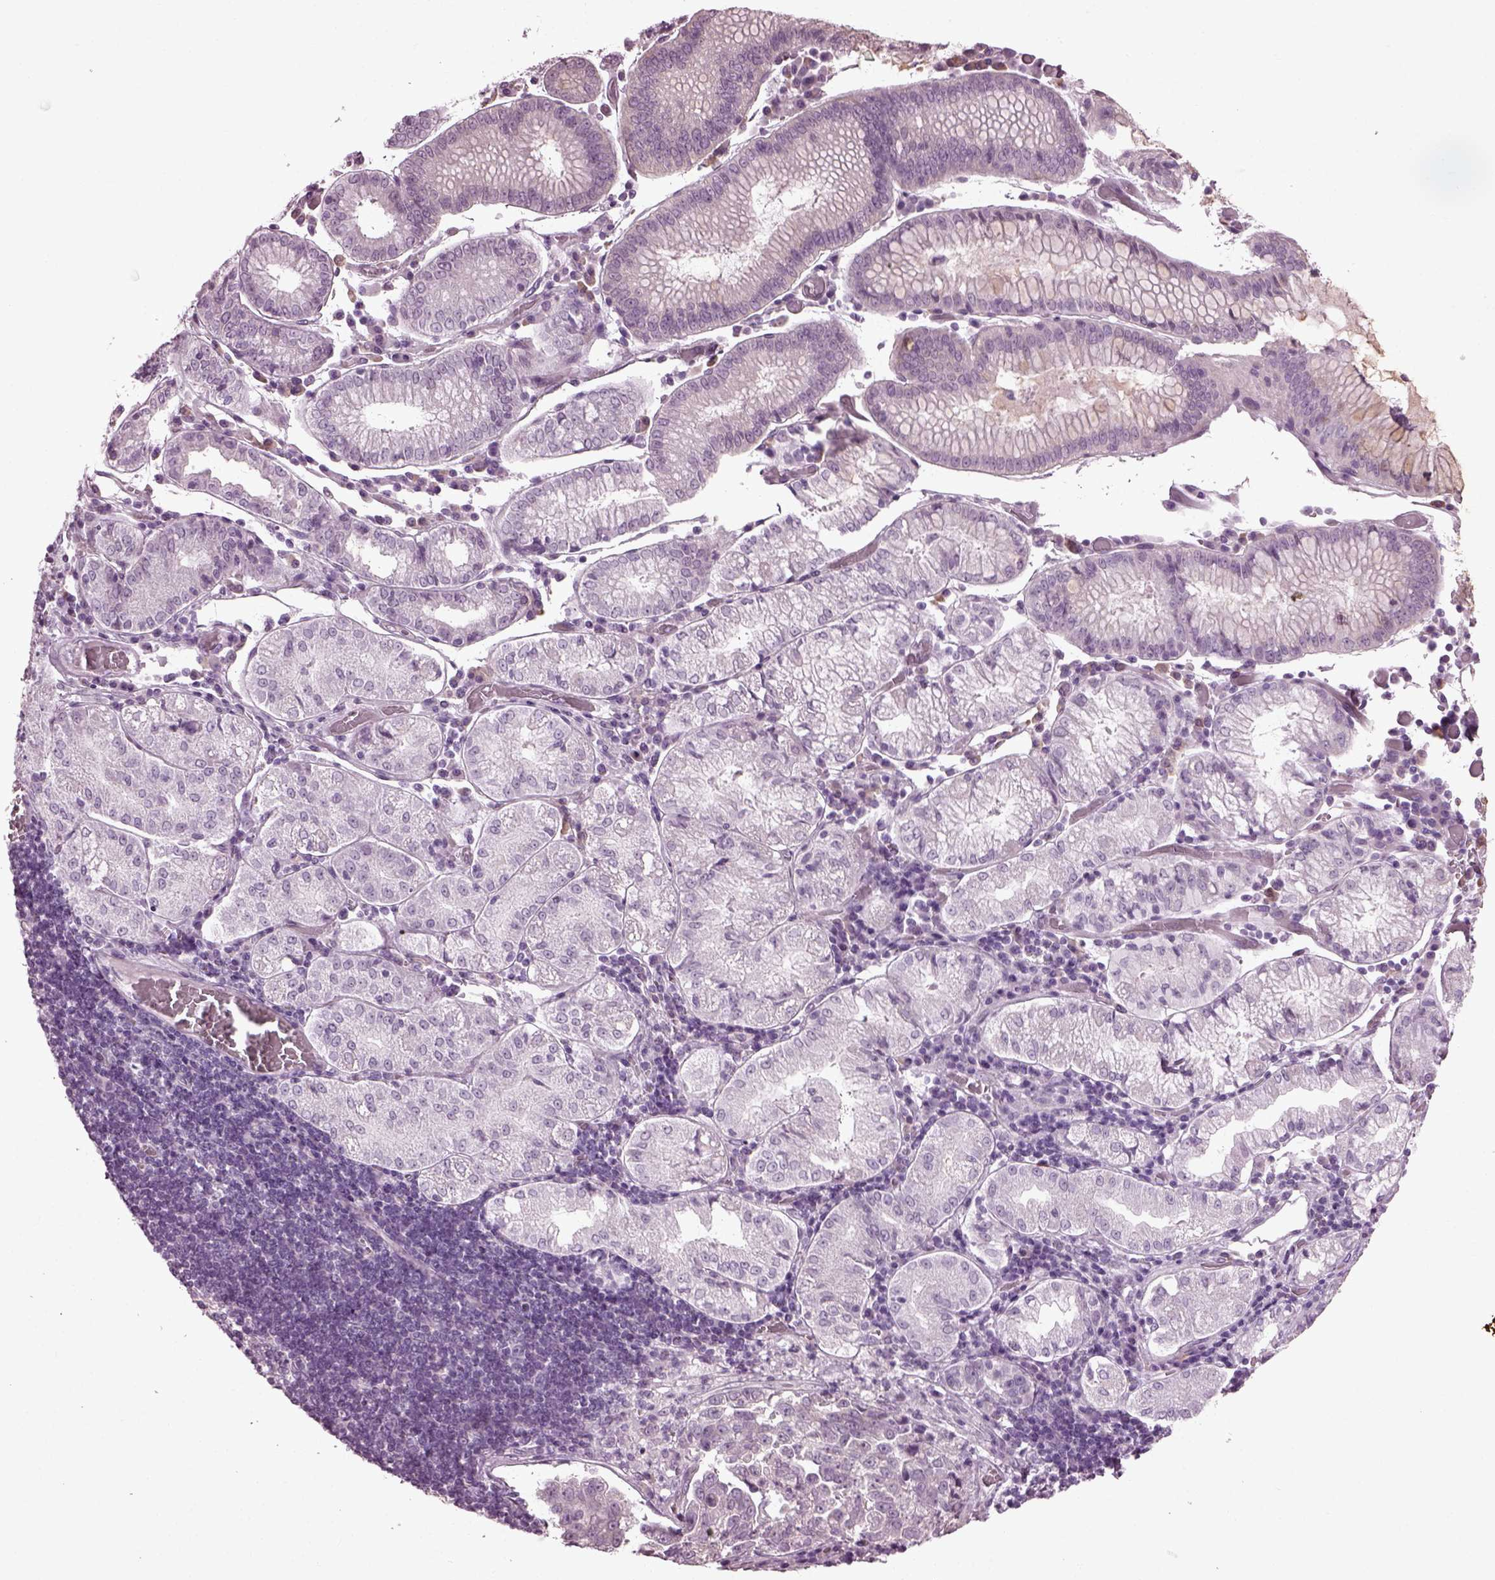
{"staining": {"intensity": "negative", "quantity": "none", "location": "none"}, "tissue": "stomach cancer", "cell_type": "Tumor cells", "image_type": "cancer", "snomed": [{"axis": "morphology", "description": "Adenocarcinoma, NOS"}, {"axis": "topography", "description": "Stomach"}], "caption": "Tumor cells show no significant staining in adenocarcinoma (stomach).", "gene": "CABP5", "patient": {"sex": "male", "age": 93}}